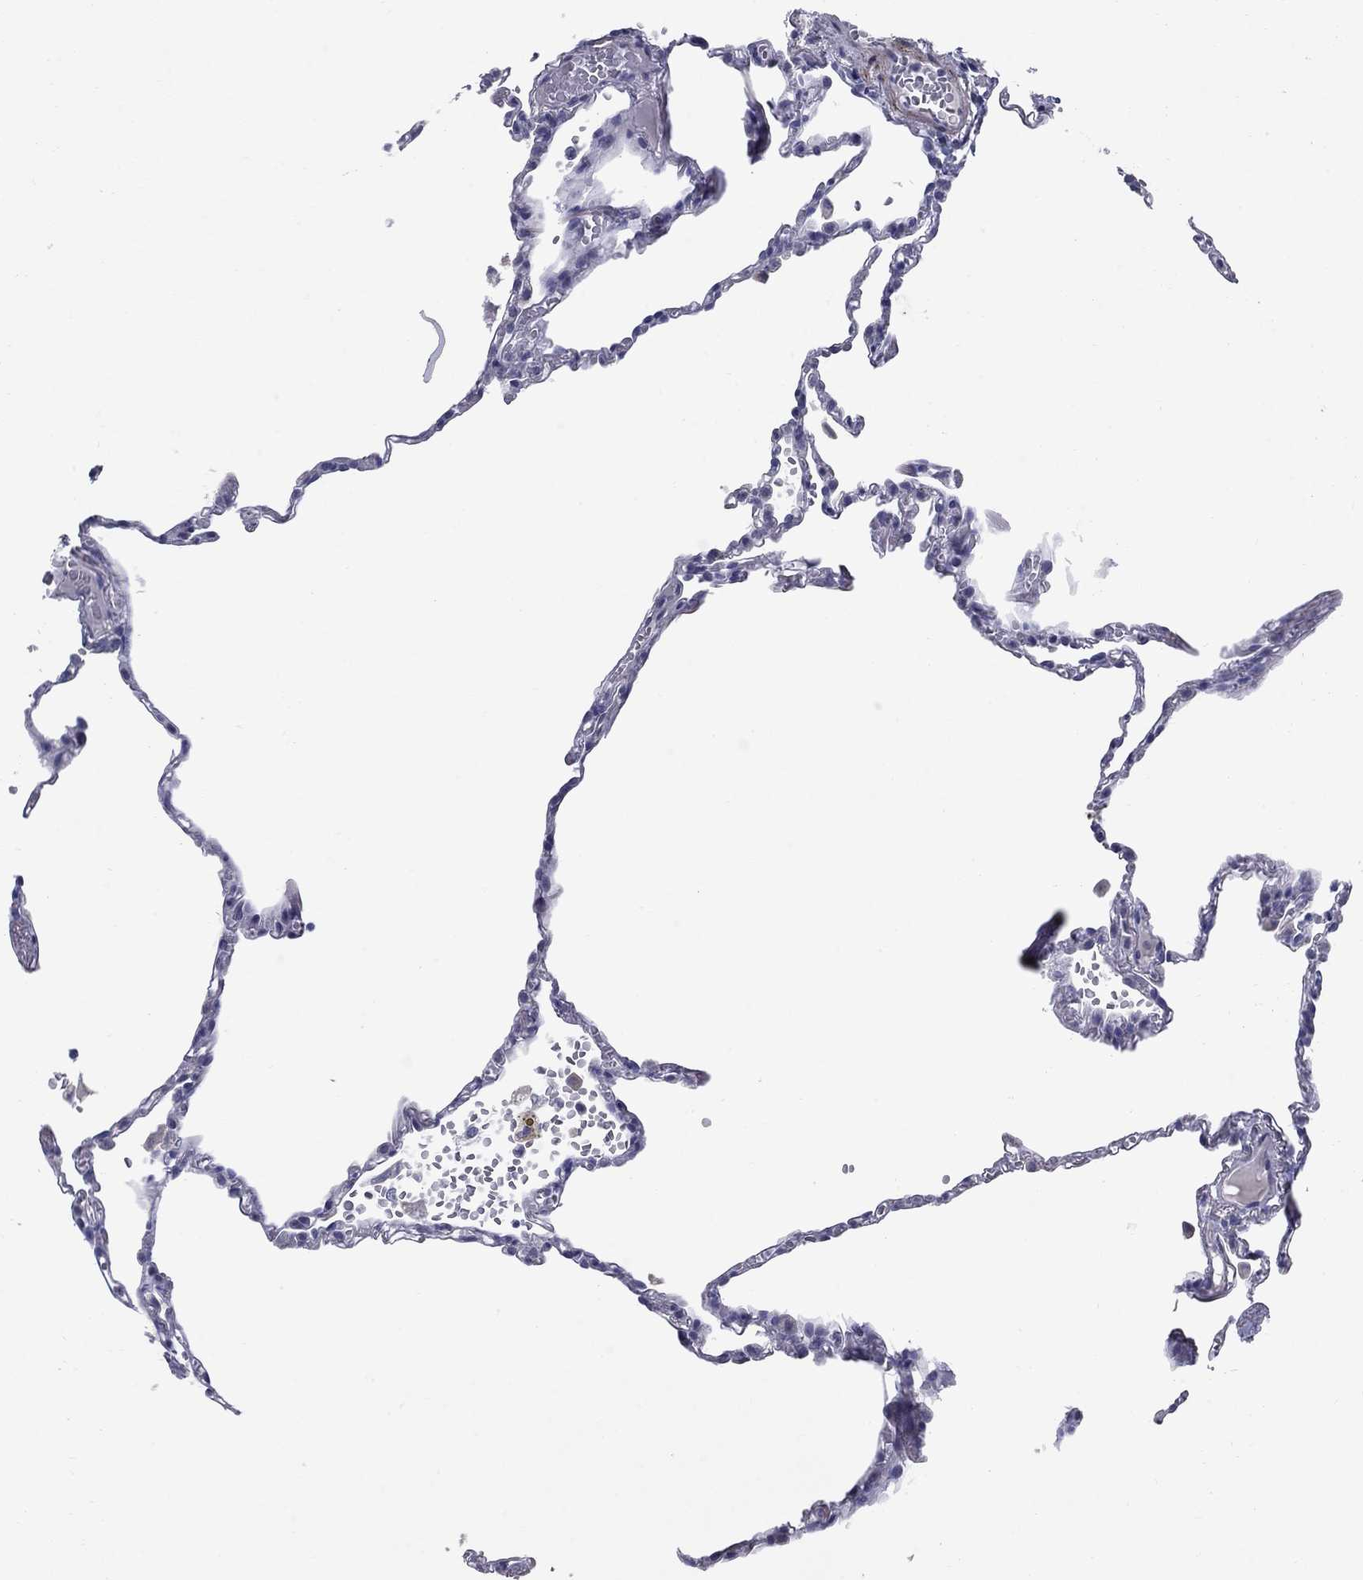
{"staining": {"intensity": "negative", "quantity": "none", "location": "none"}, "tissue": "lung", "cell_type": "Alveolar cells", "image_type": "normal", "snomed": [{"axis": "morphology", "description": "Normal tissue, NOS"}, {"axis": "topography", "description": "Lung"}], "caption": "Image shows no significant protein positivity in alveolar cells of normal lung.", "gene": "NTRK2", "patient": {"sex": "male", "age": 78}}